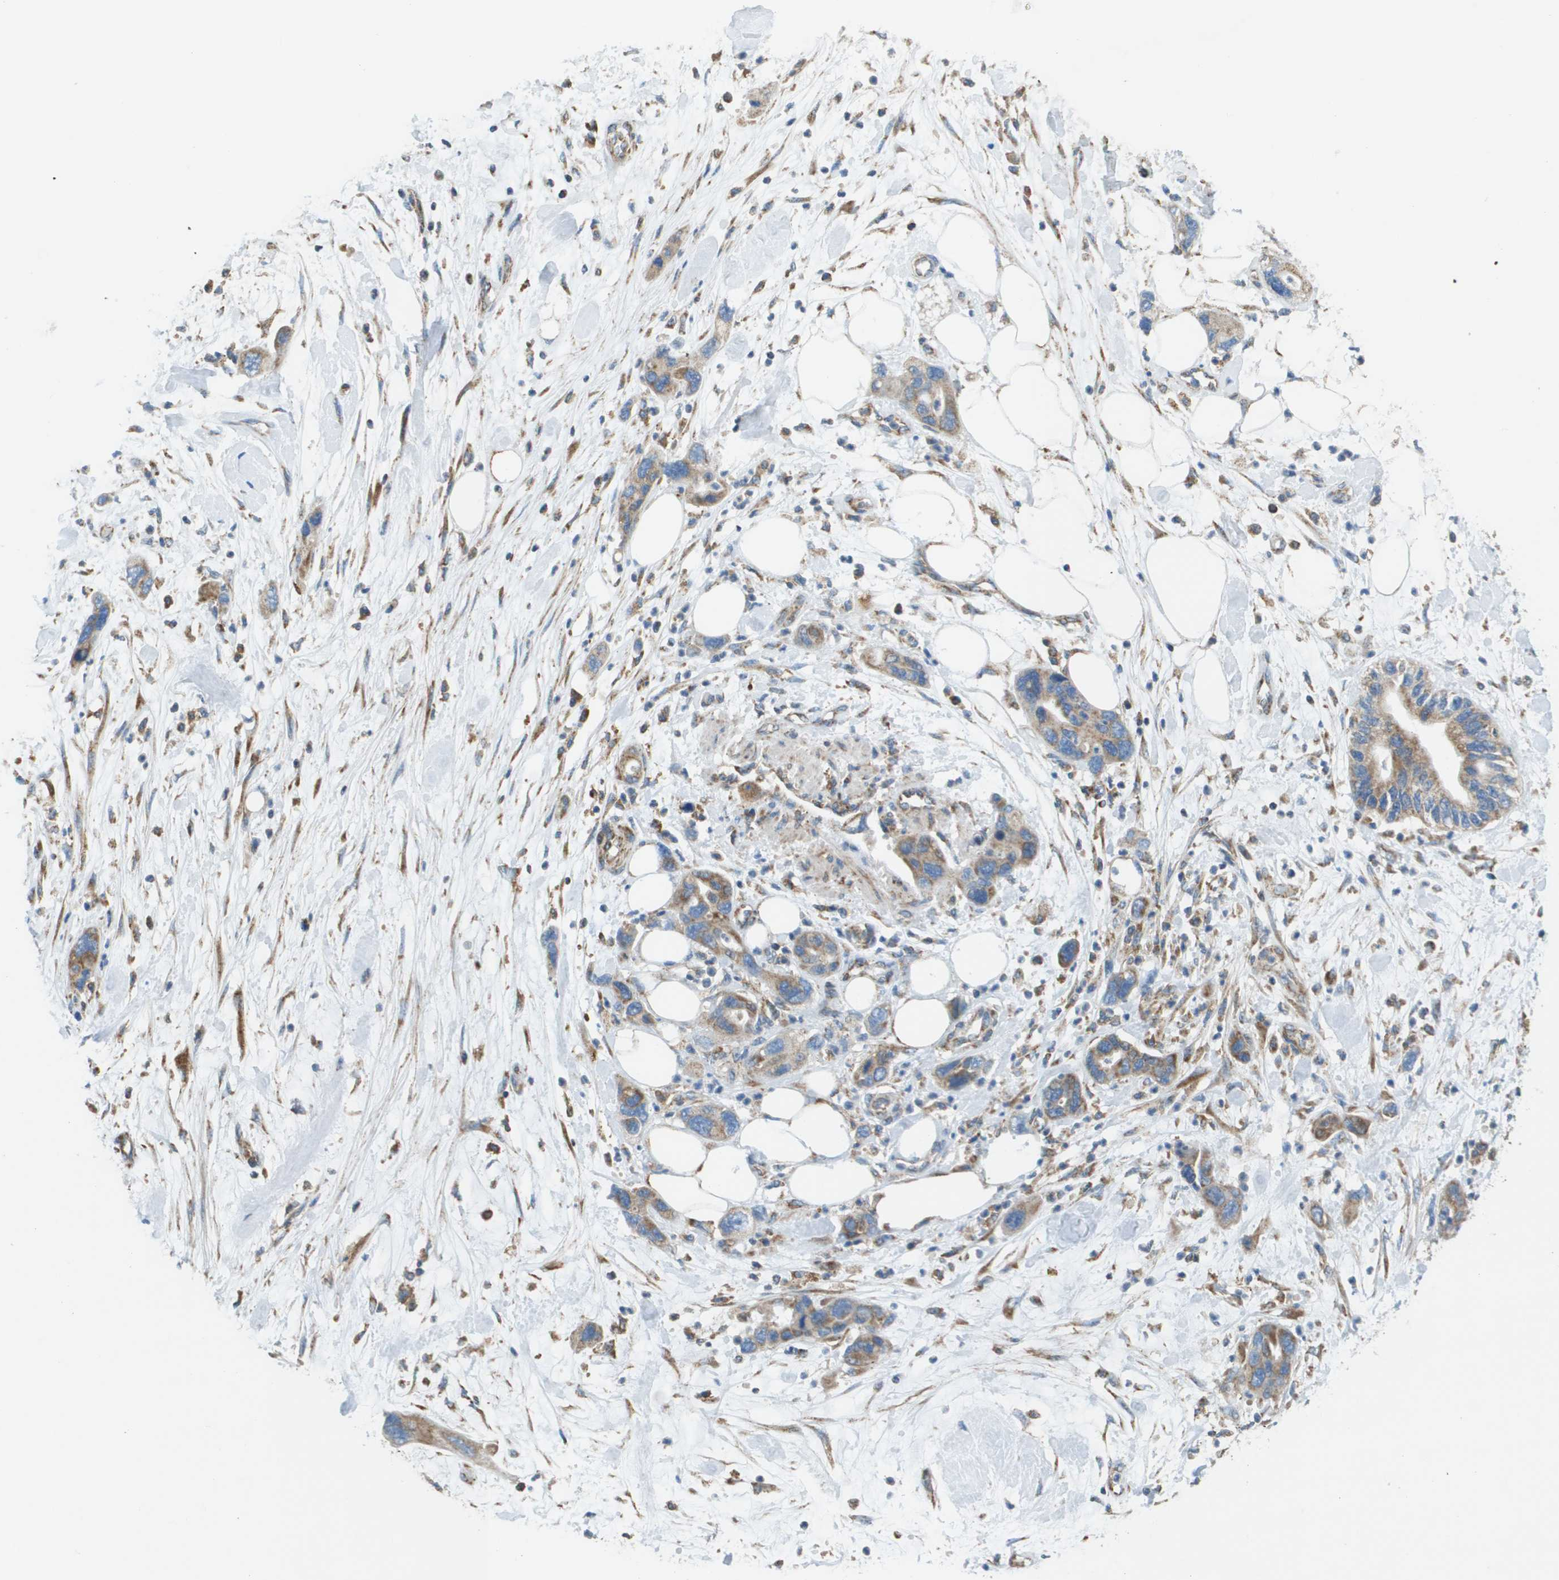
{"staining": {"intensity": "moderate", "quantity": ">75%", "location": "cytoplasmic/membranous"}, "tissue": "pancreatic cancer", "cell_type": "Tumor cells", "image_type": "cancer", "snomed": [{"axis": "morphology", "description": "Normal tissue, NOS"}, {"axis": "morphology", "description": "Adenocarcinoma, NOS"}, {"axis": "topography", "description": "Pancreas"}], "caption": "Tumor cells display medium levels of moderate cytoplasmic/membranous positivity in about >75% of cells in human pancreatic cancer (adenocarcinoma).", "gene": "TAOK3", "patient": {"sex": "female", "age": 71}}